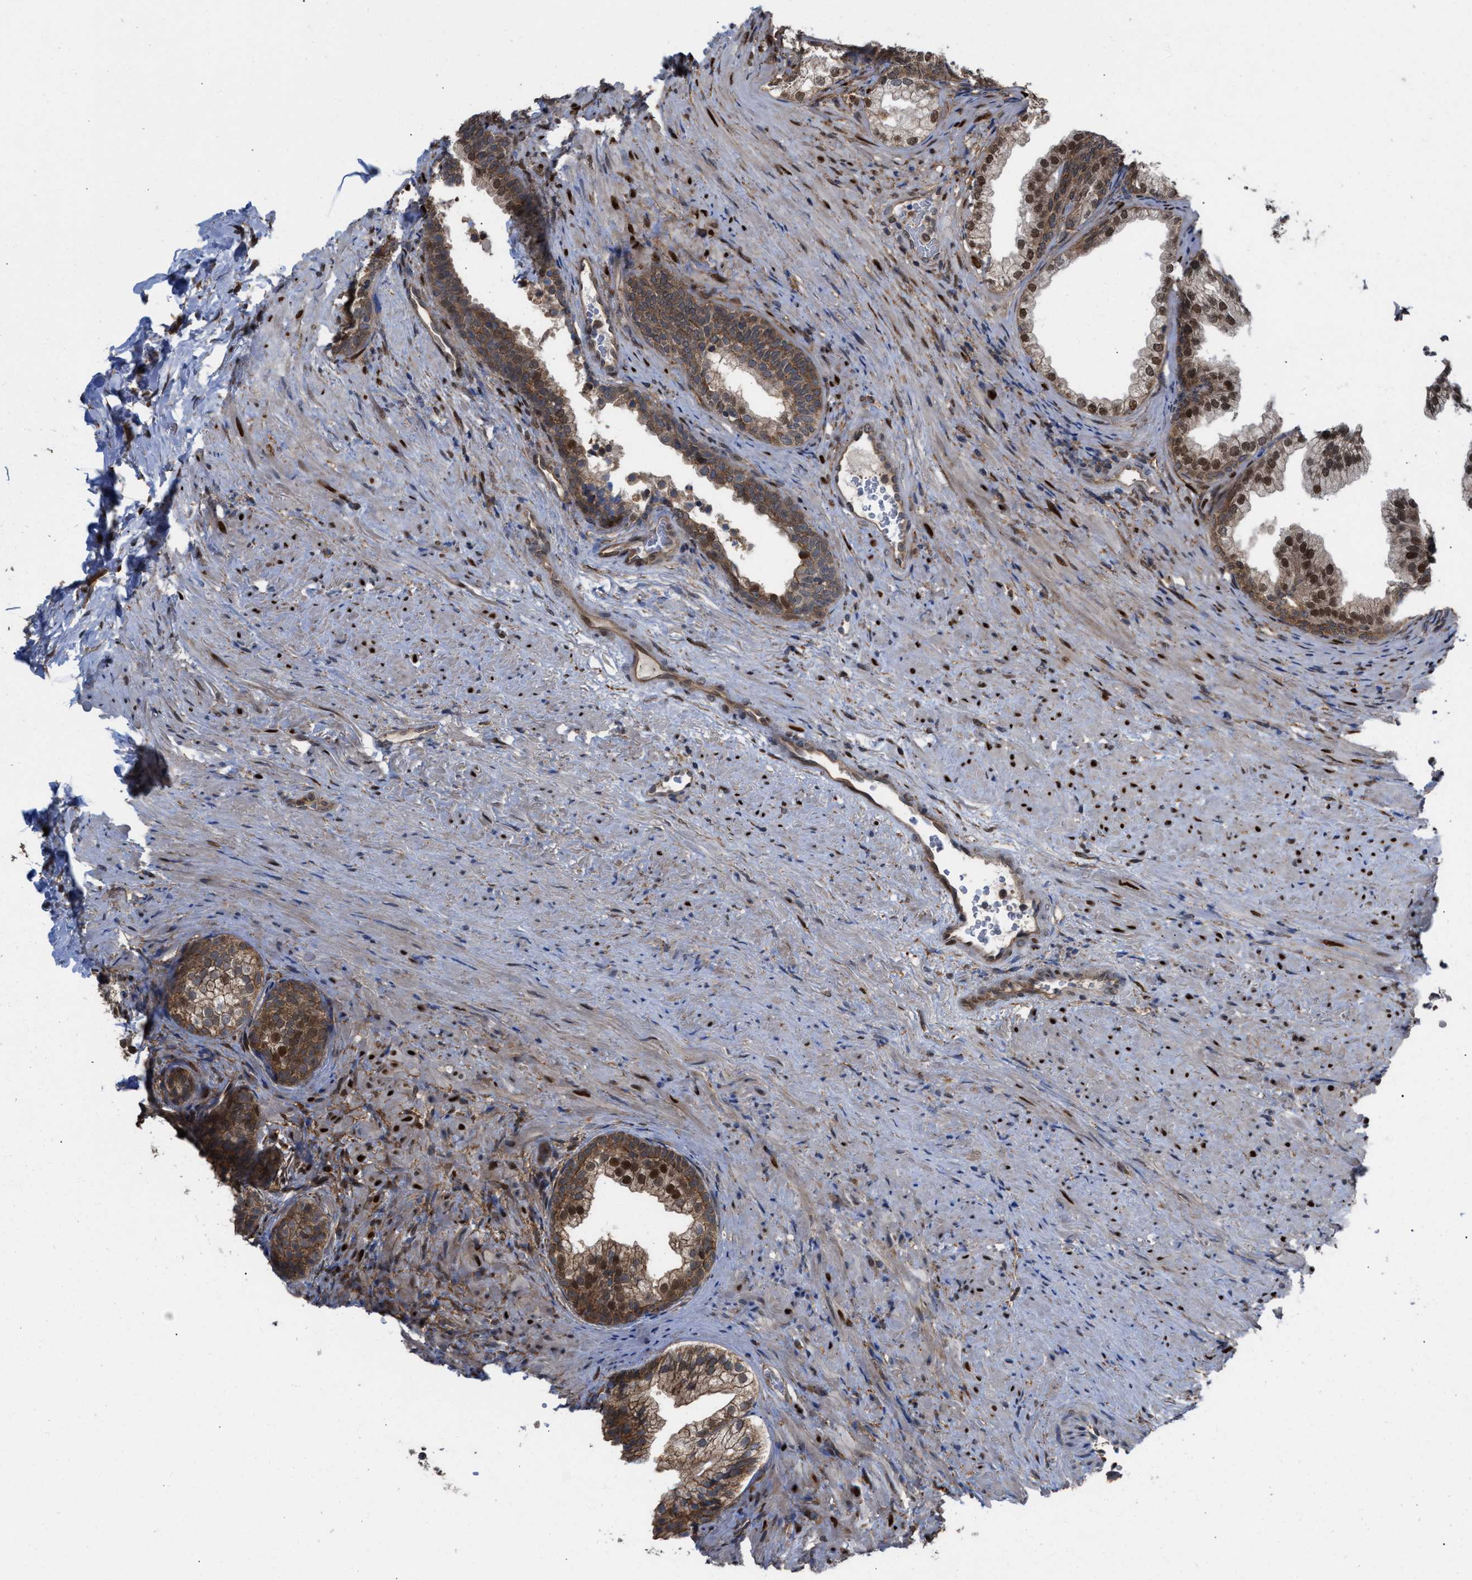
{"staining": {"intensity": "moderate", "quantity": ">75%", "location": "cytoplasmic/membranous,nuclear"}, "tissue": "prostate", "cell_type": "Glandular cells", "image_type": "normal", "snomed": [{"axis": "morphology", "description": "Normal tissue, NOS"}, {"axis": "topography", "description": "Prostate"}], "caption": "Immunohistochemistry (IHC) micrograph of benign human prostate stained for a protein (brown), which shows medium levels of moderate cytoplasmic/membranous,nuclear staining in about >75% of glandular cells.", "gene": "TP53BP2", "patient": {"sex": "male", "age": 76}}